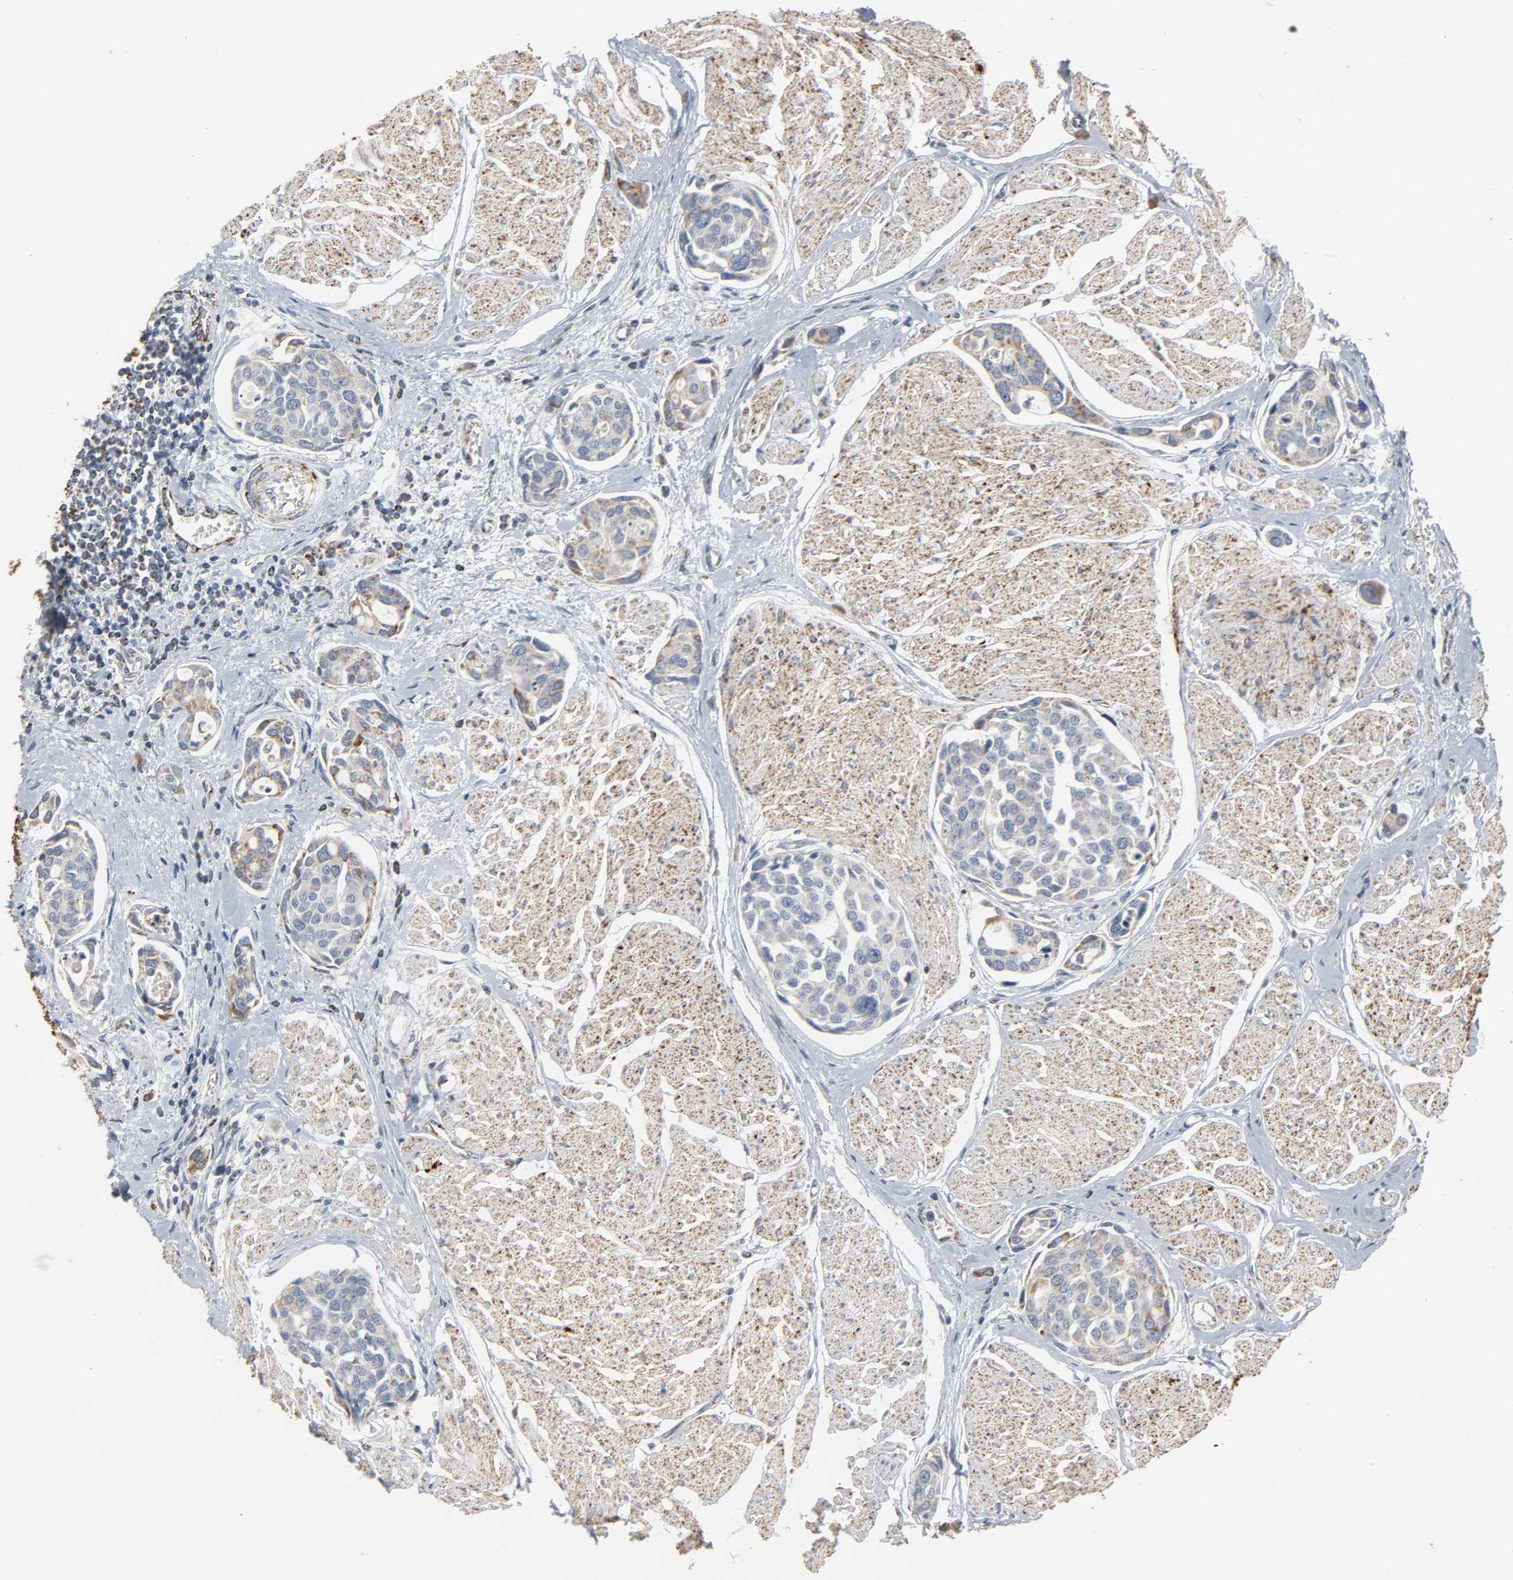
{"staining": {"intensity": "weak", "quantity": "<25%", "location": "cytoplasmic/membranous"}, "tissue": "urothelial cancer", "cell_type": "Tumor cells", "image_type": "cancer", "snomed": [{"axis": "morphology", "description": "Urothelial carcinoma, High grade"}, {"axis": "topography", "description": "Urinary bladder"}], "caption": "IHC of urothelial cancer exhibits no positivity in tumor cells.", "gene": "ACAT1", "patient": {"sex": "male", "age": 78}}